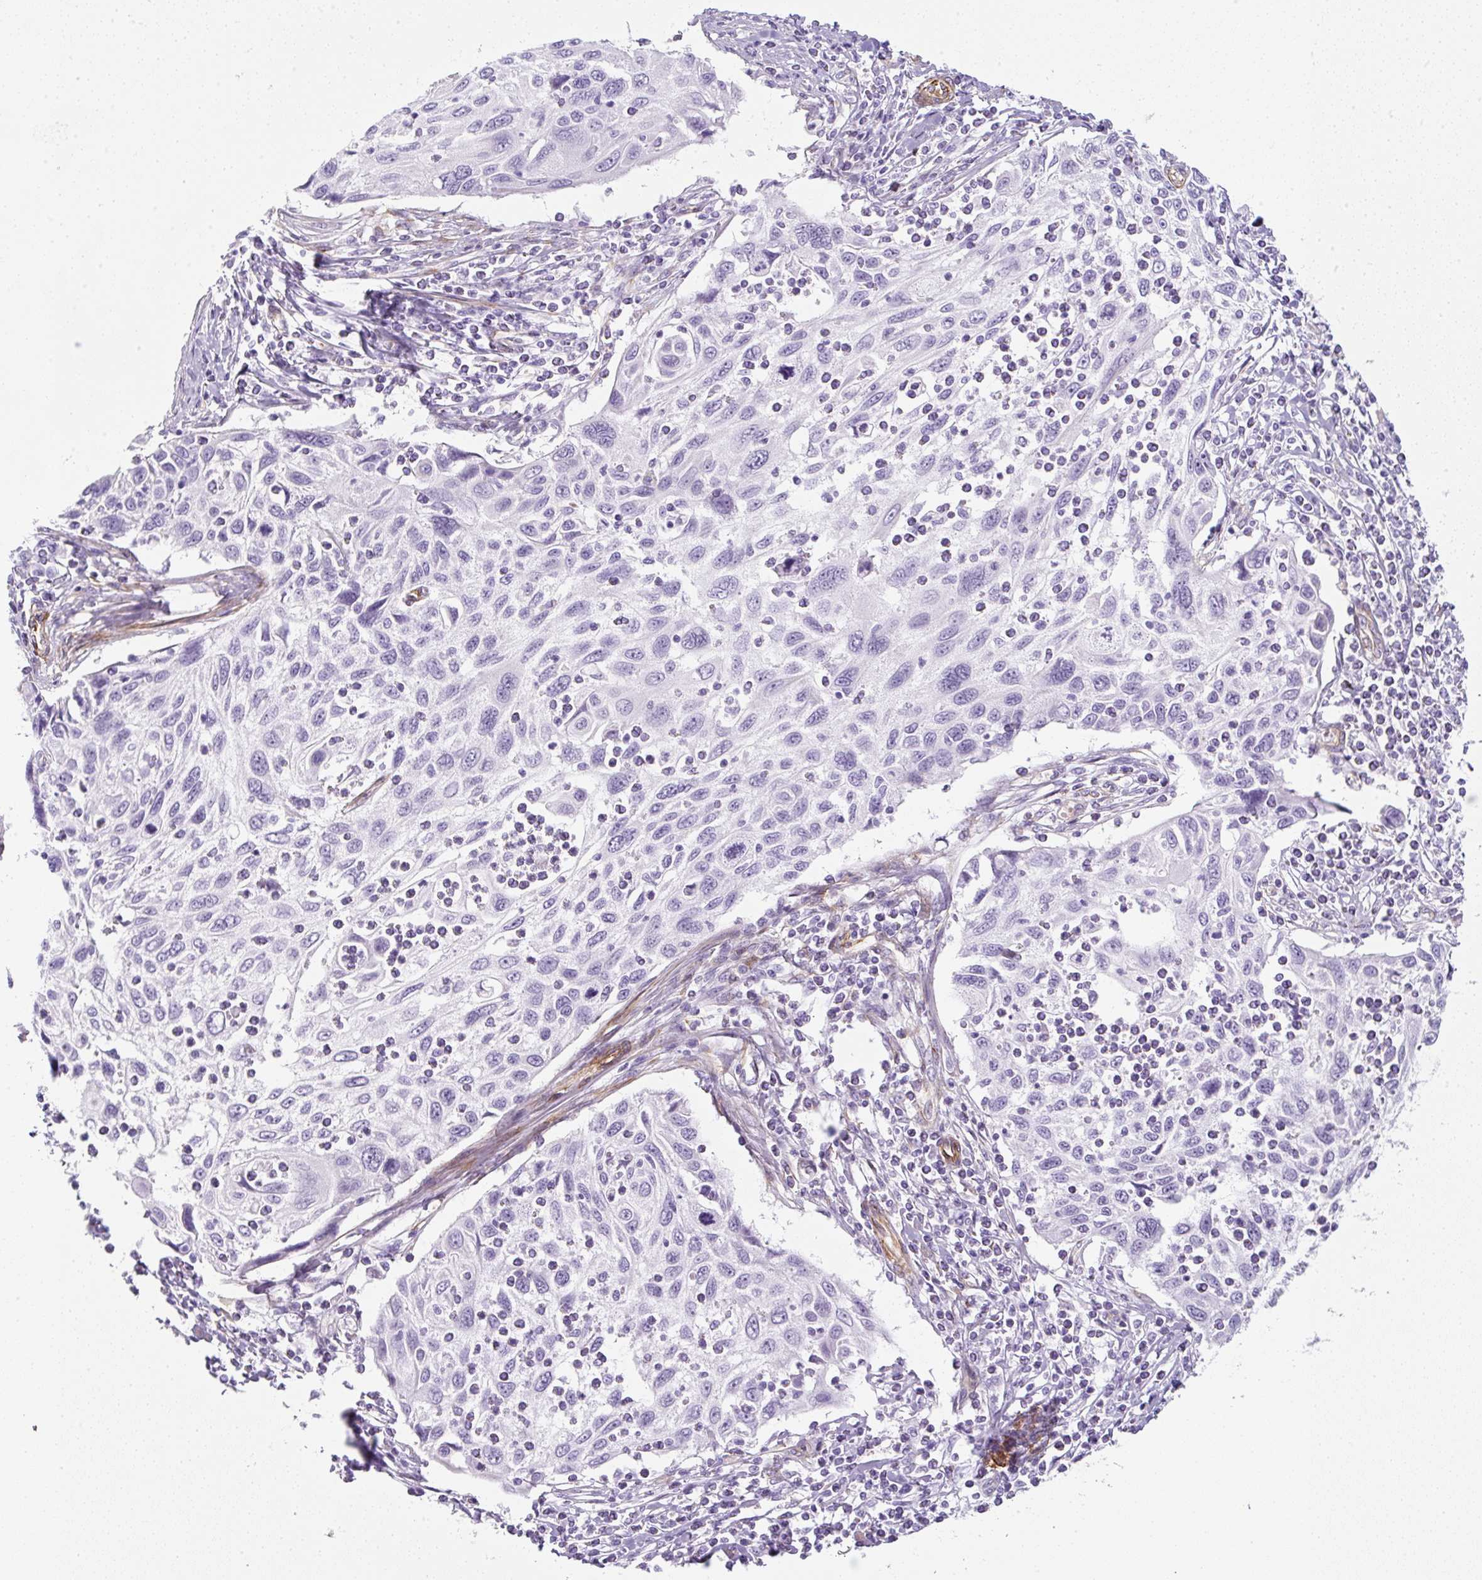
{"staining": {"intensity": "negative", "quantity": "none", "location": "none"}, "tissue": "cervical cancer", "cell_type": "Tumor cells", "image_type": "cancer", "snomed": [{"axis": "morphology", "description": "Squamous cell carcinoma, NOS"}, {"axis": "topography", "description": "Cervix"}], "caption": "The IHC micrograph has no significant staining in tumor cells of cervical squamous cell carcinoma tissue.", "gene": "CAVIN3", "patient": {"sex": "female", "age": 70}}